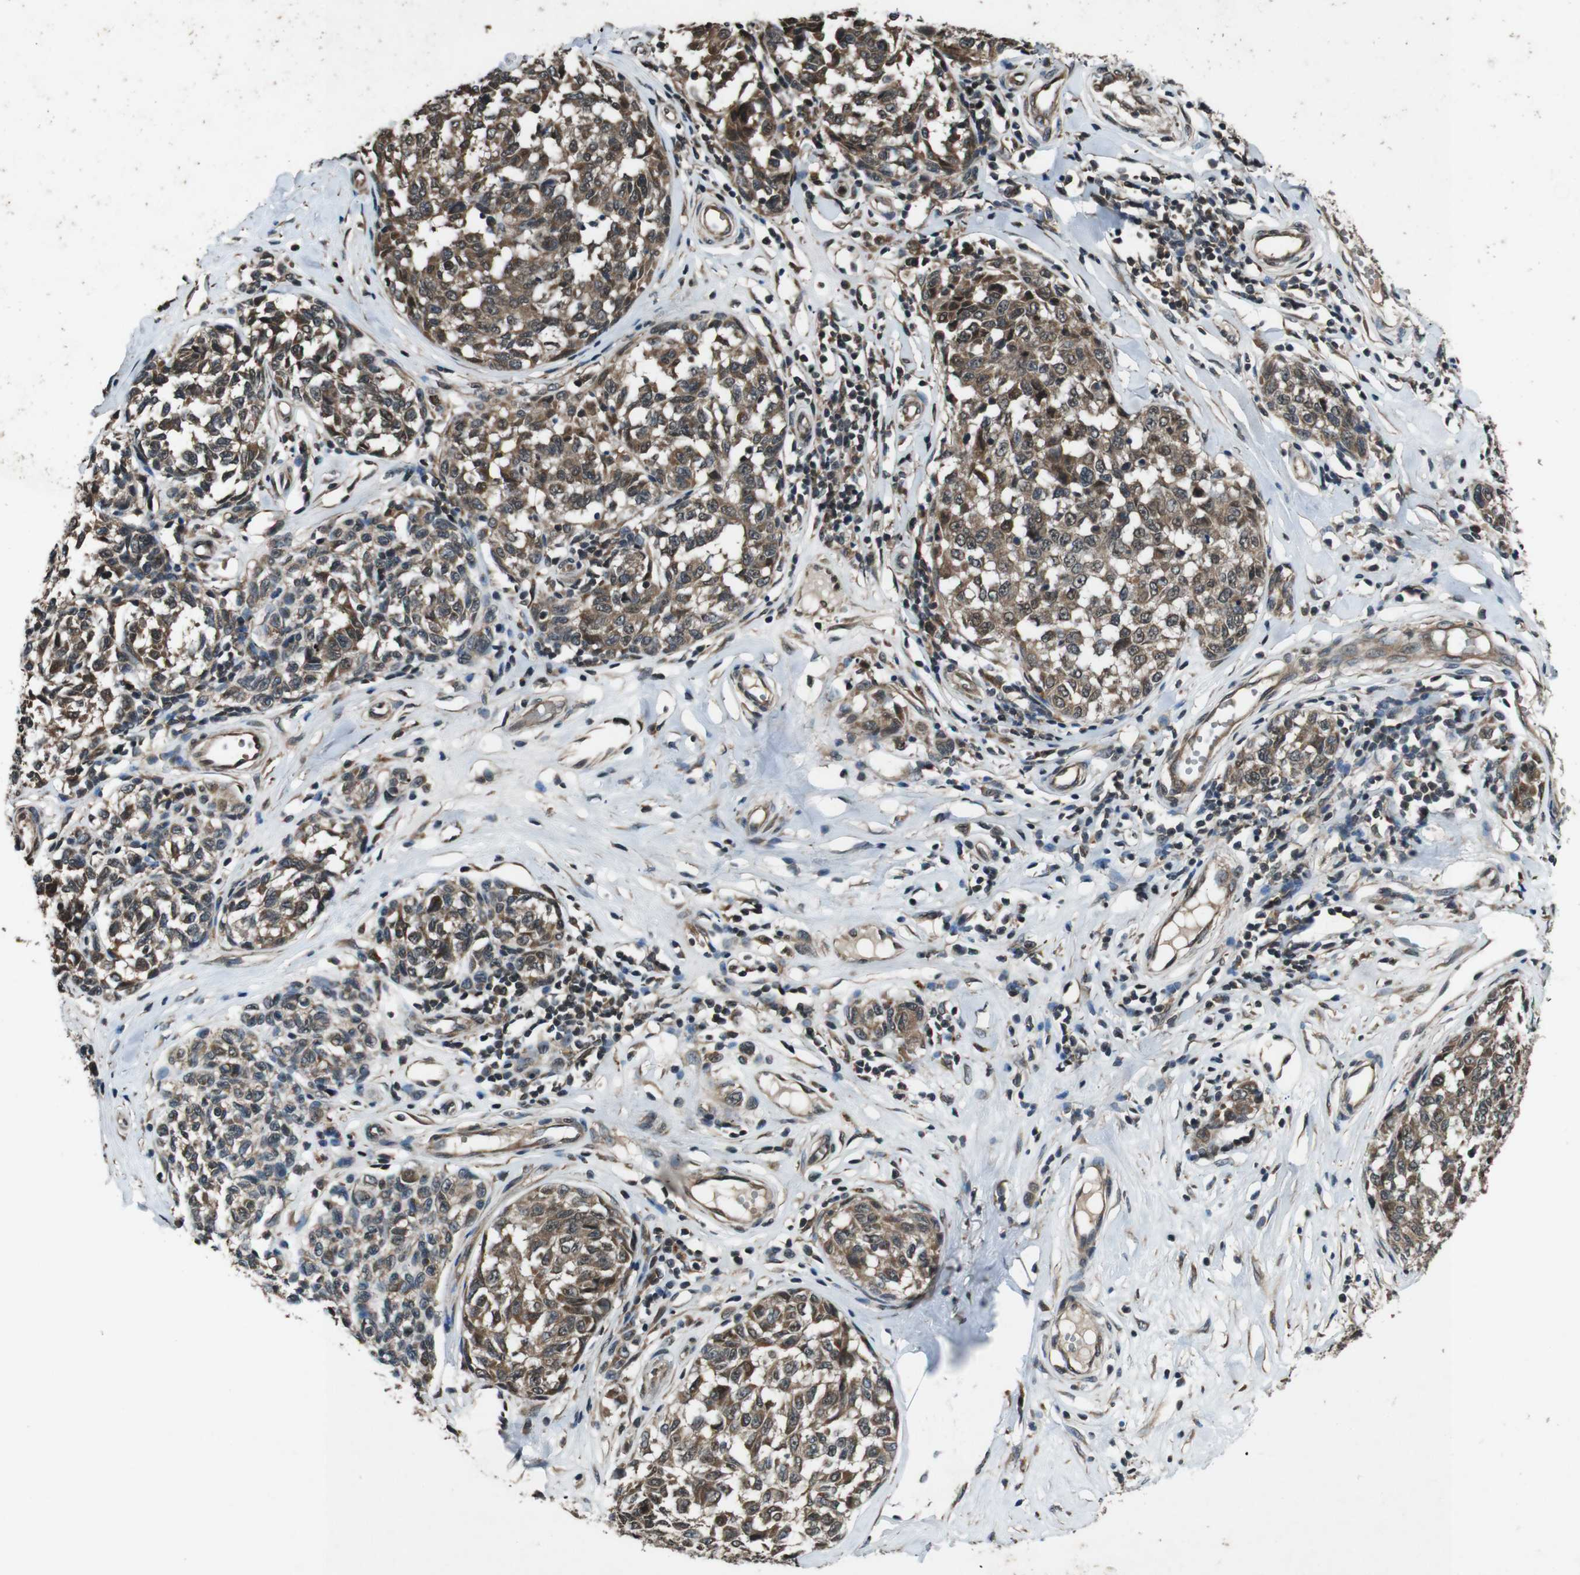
{"staining": {"intensity": "moderate", "quantity": ">75%", "location": "cytoplasmic/membranous"}, "tissue": "melanoma", "cell_type": "Tumor cells", "image_type": "cancer", "snomed": [{"axis": "morphology", "description": "Malignant melanoma, NOS"}, {"axis": "topography", "description": "Skin"}], "caption": "Protein staining demonstrates moderate cytoplasmic/membranous expression in about >75% of tumor cells in melanoma. (brown staining indicates protein expression, while blue staining denotes nuclei).", "gene": "SOCS1", "patient": {"sex": "female", "age": 64}}